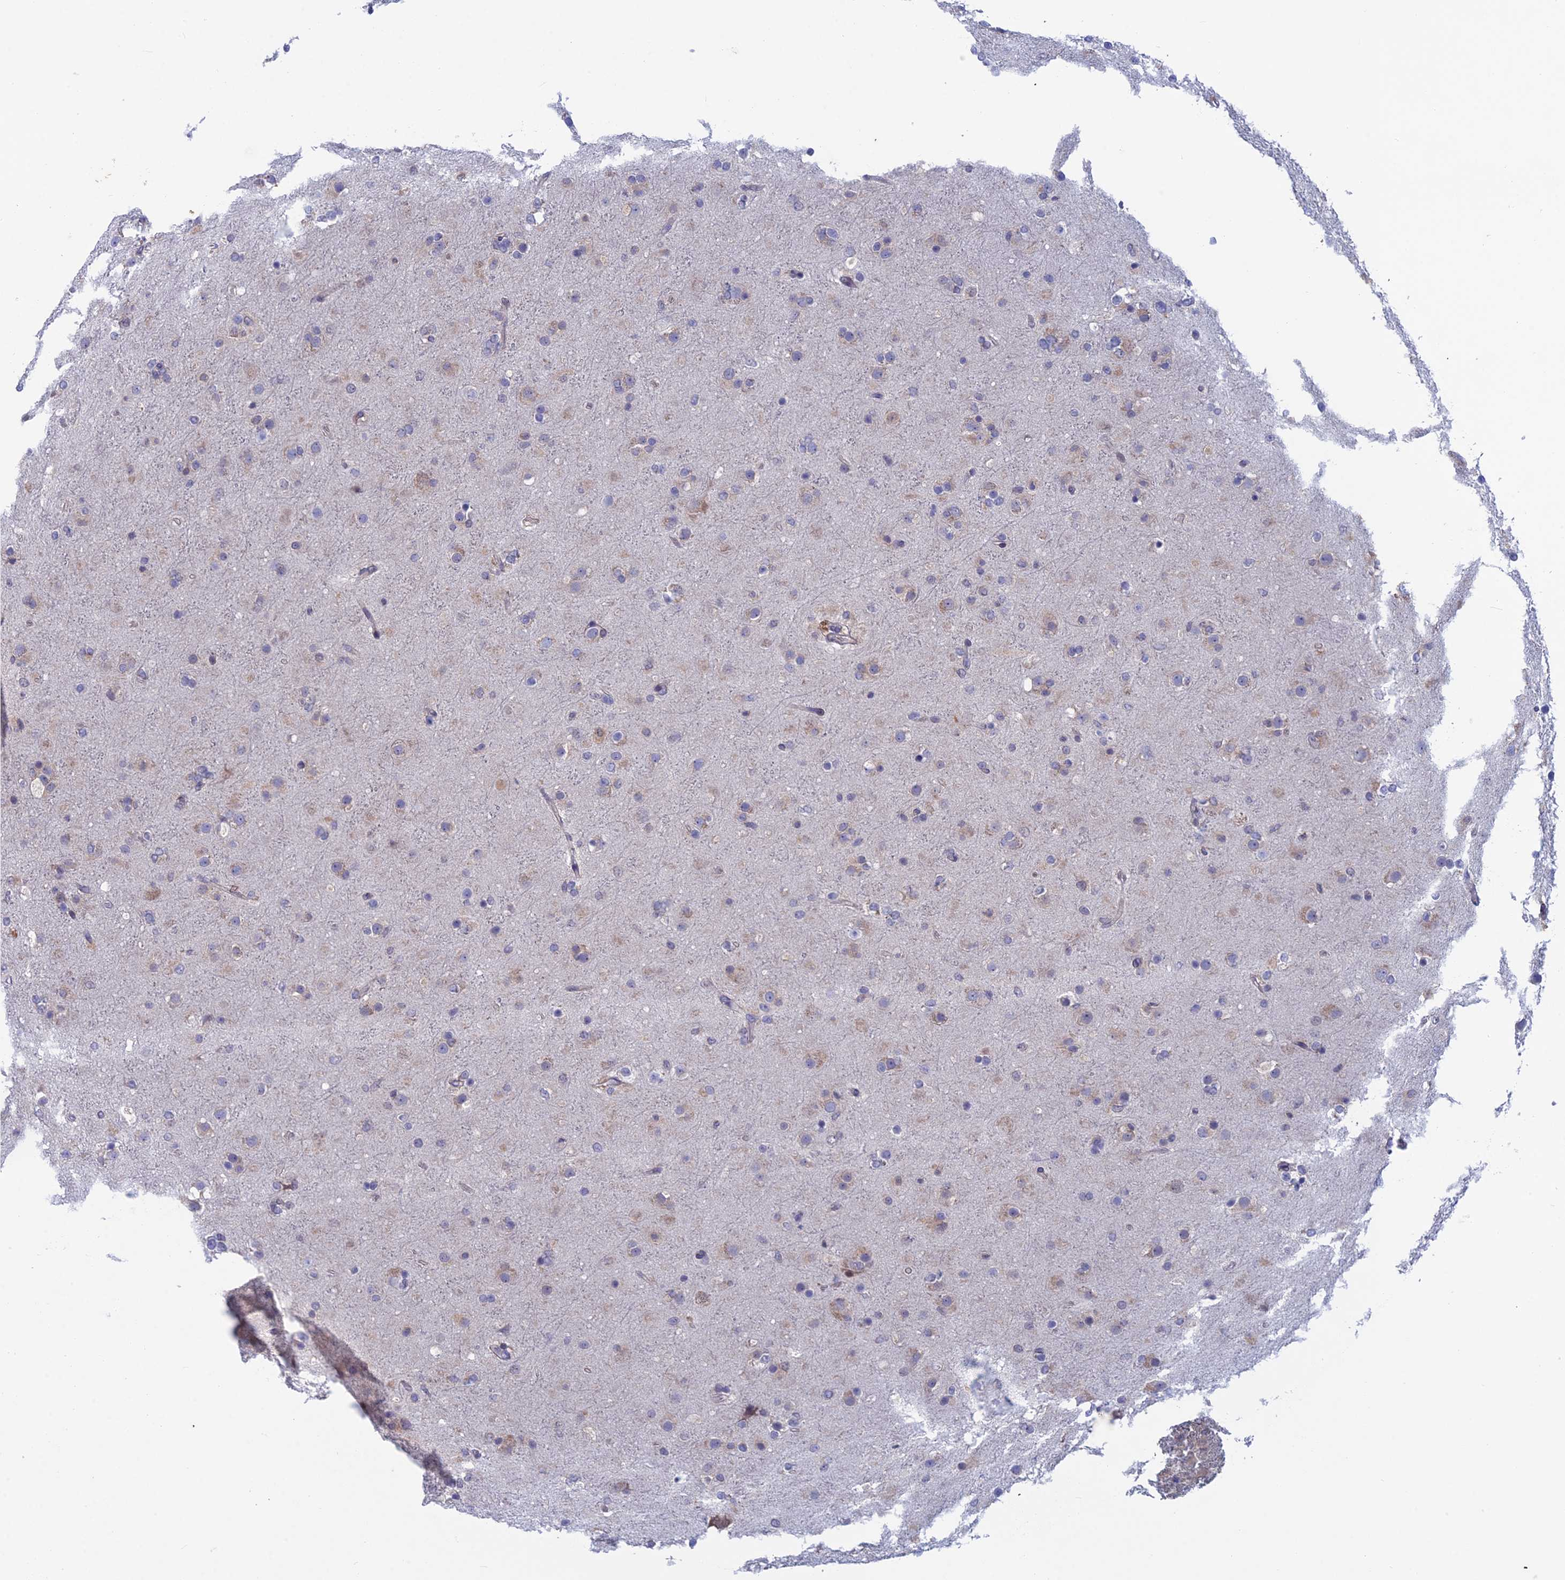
{"staining": {"intensity": "weak", "quantity": "<25%", "location": "cytoplasmic/membranous"}, "tissue": "glioma", "cell_type": "Tumor cells", "image_type": "cancer", "snomed": [{"axis": "morphology", "description": "Glioma, malignant, Low grade"}, {"axis": "topography", "description": "Brain"}], "caption": "Tumor cells are negative for protein expression in human malignant low-grade glioma.", "gene": "SRA1", "patient": {"sex": "male", "age": 65}}